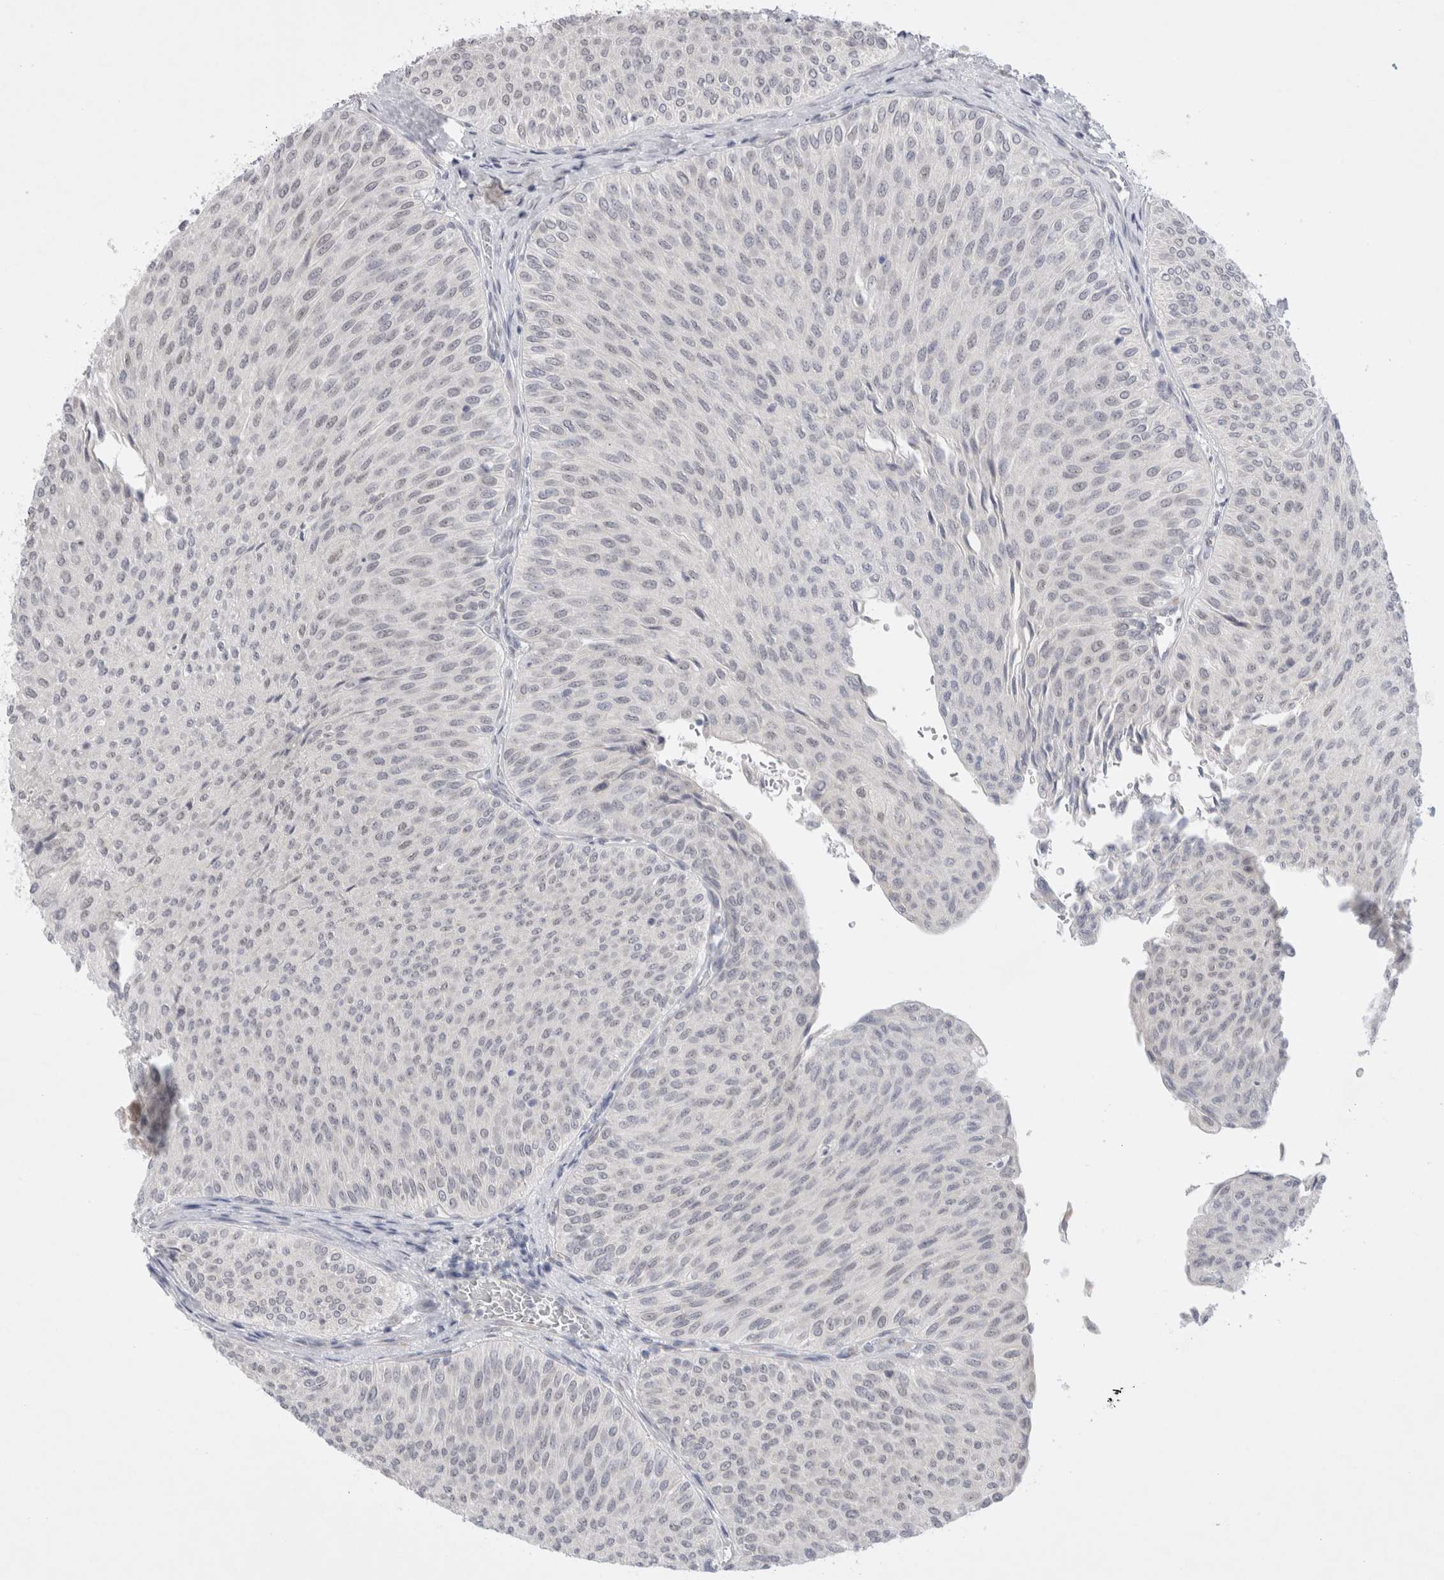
{"staining": {"intensity": "negative", "quantity": "none", "location": "none"}, "tissue": "urothelial cancer", "cell_type": "Tumor cells", "image_type": "cancer", "snomed": [{"axis": "morphology", "description": "Urothelial carcinoma, Low grade"}, {"axis": "topography", "description": "Urinary bladder"}], "caption": "IHC photomicrograph of human urothelial carcinoma (low-grade) stained for a protein (brown), which exhibits no positivity in tumor cells.", "gene": "TRMT1L", "patient": {"sex": "male", "age": 78}}